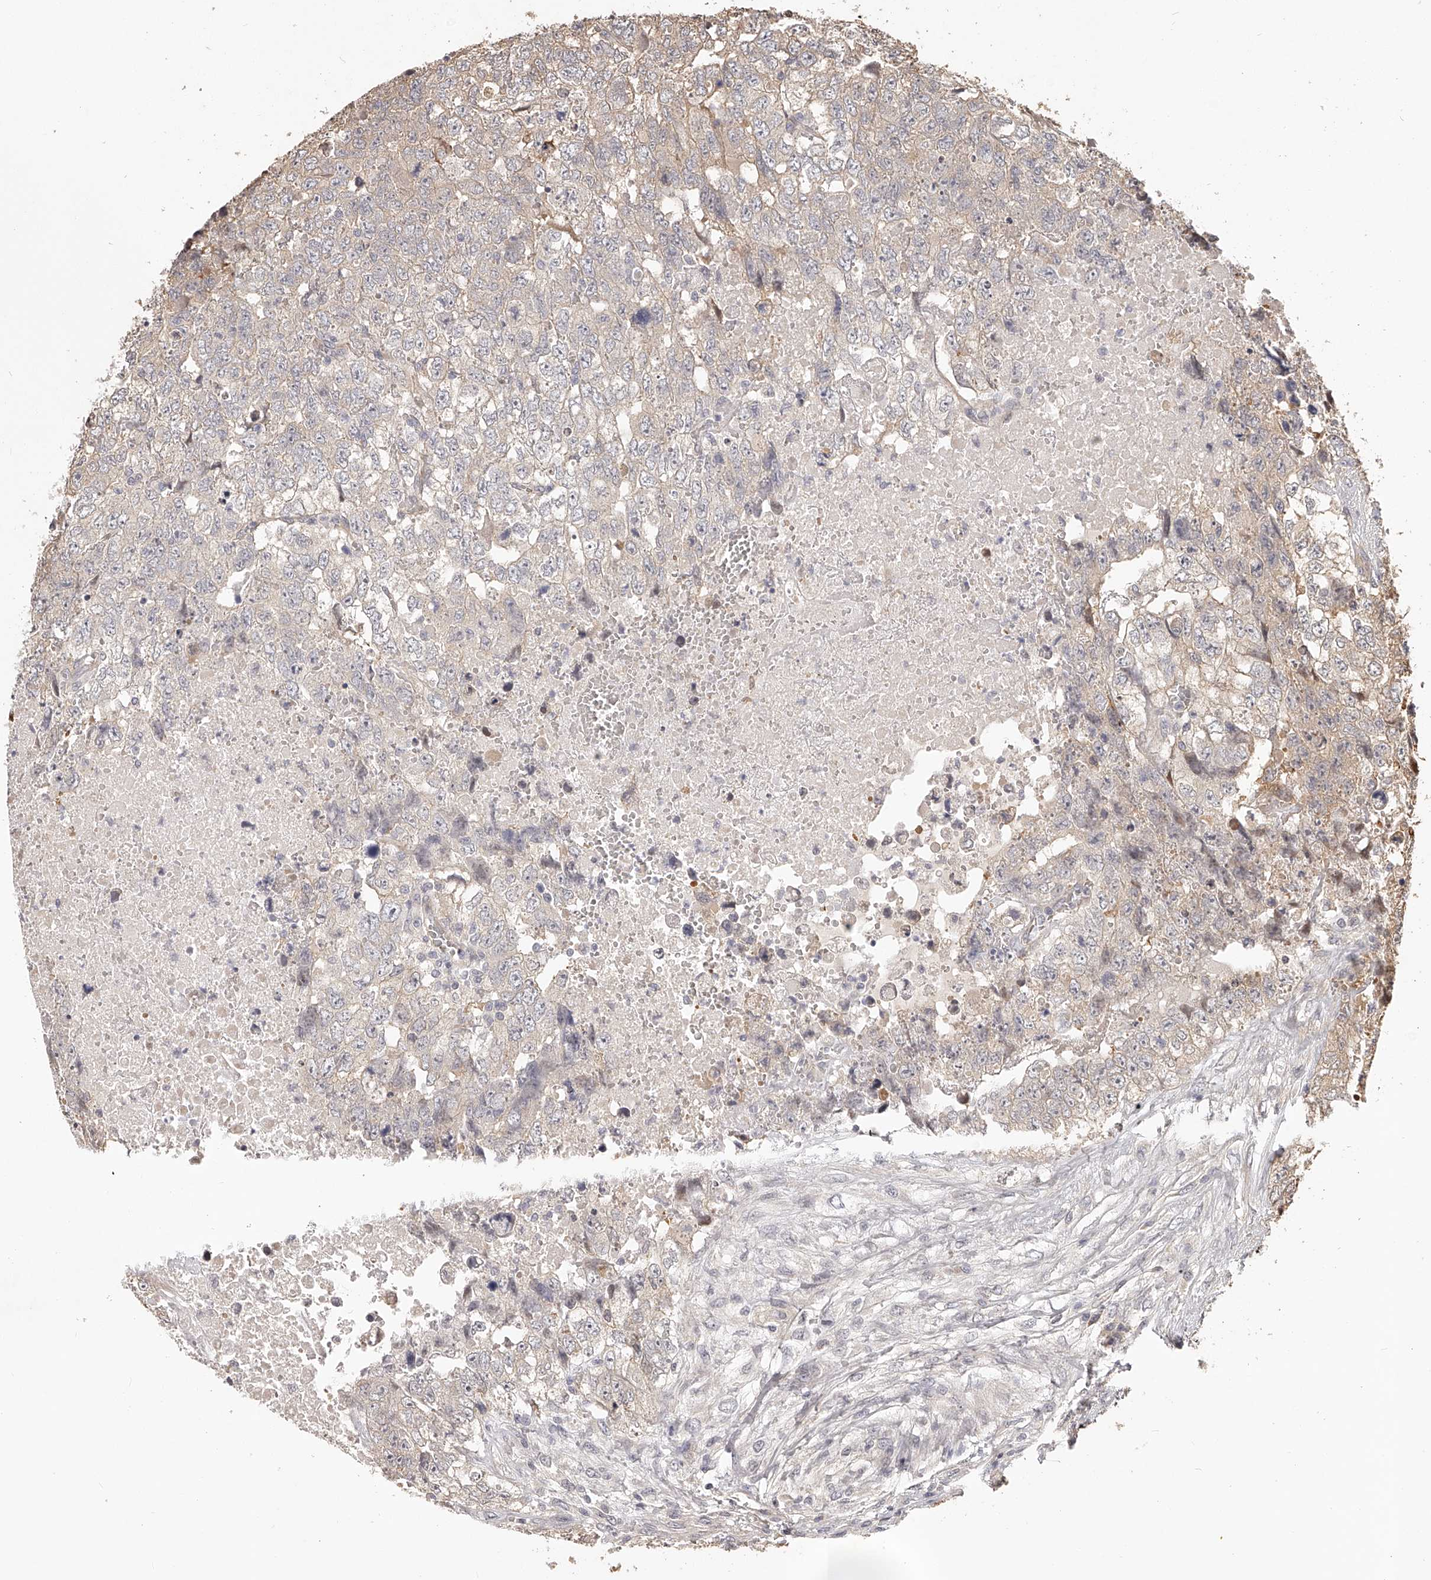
{"staining": {"intensity": "weak", "quantity": ">75%", "location": "cytoplasmic/membranous"}, "tissue": "testis cancer", "cell_type": "Tumor cells", "image_type": "cancer", "snomed": [{"axis": "morphology", "description": "Carcinoma, Embryonal, NOS"}, {"axis": "topography", "description": "Testis"}], "caption": "High-power microscopy captured an immunohistochemistry photomicrograph of testis cancer (embryonal carcinoma), revealing weak cytoplasmic/membranous positivity in approximately >75% of tumor cells.", "gene": "ZNF582", "patient": {"sex": "male", "age": 37}}